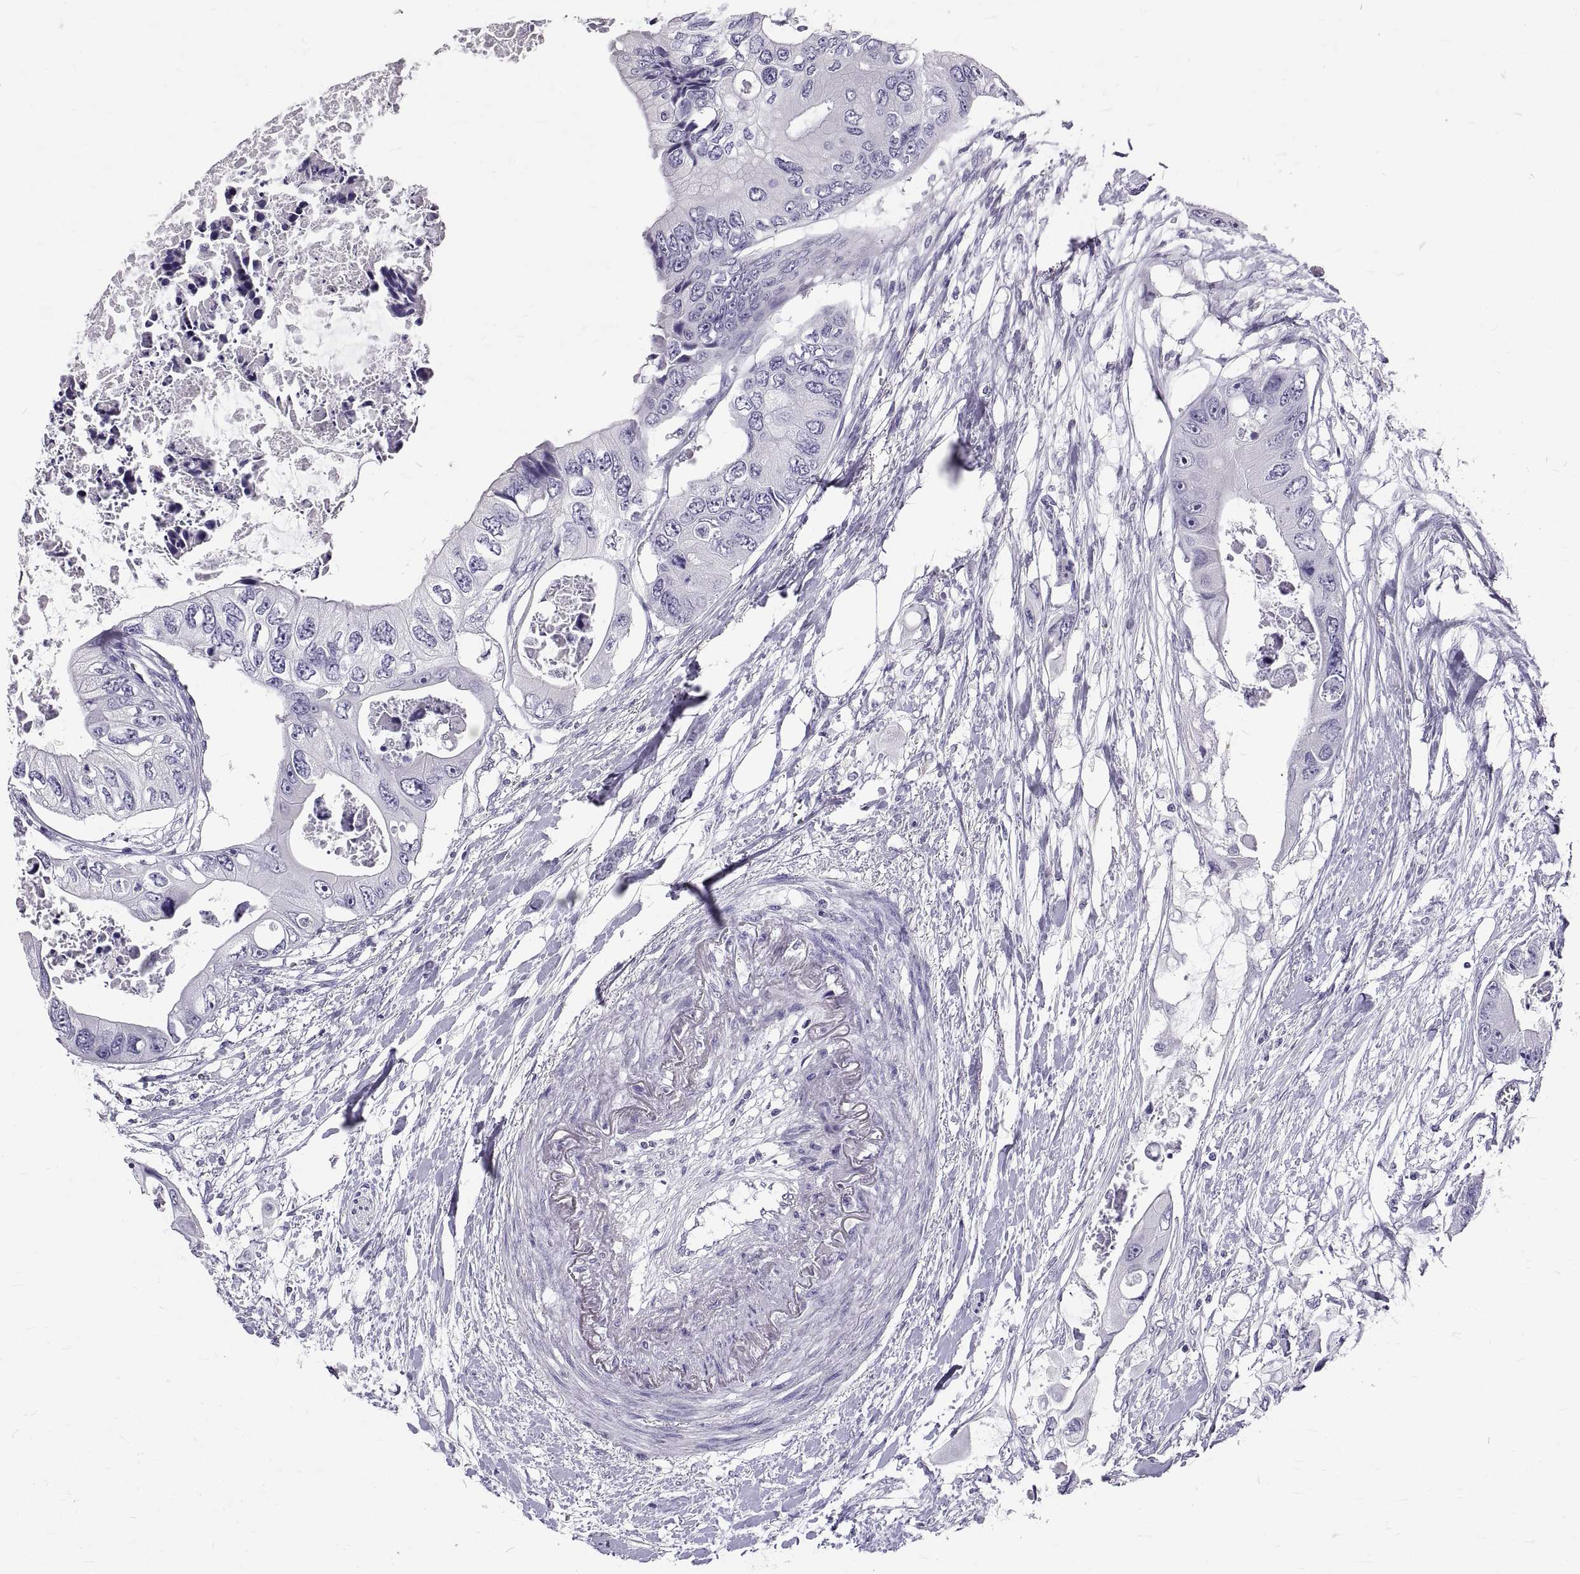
{"staining": {"intensity": "negative", "quantity": "none", "location": "none"}, "tissue": "colorectal cancer", "cell_type": "Tumor cells", "image_type": "cancer", "snomed": [{"axis": "morphology", "description": "Adenocarcinoma, NOS"}, {"axis": "topography", "description": "Rectum"}], "caption": "Immunohistochemical staining of human colorectal adenocarcinoma displays no significant expression in tumor cells.", "gene": "GNG12", "patient": {"sex": "male", "age": 63}}